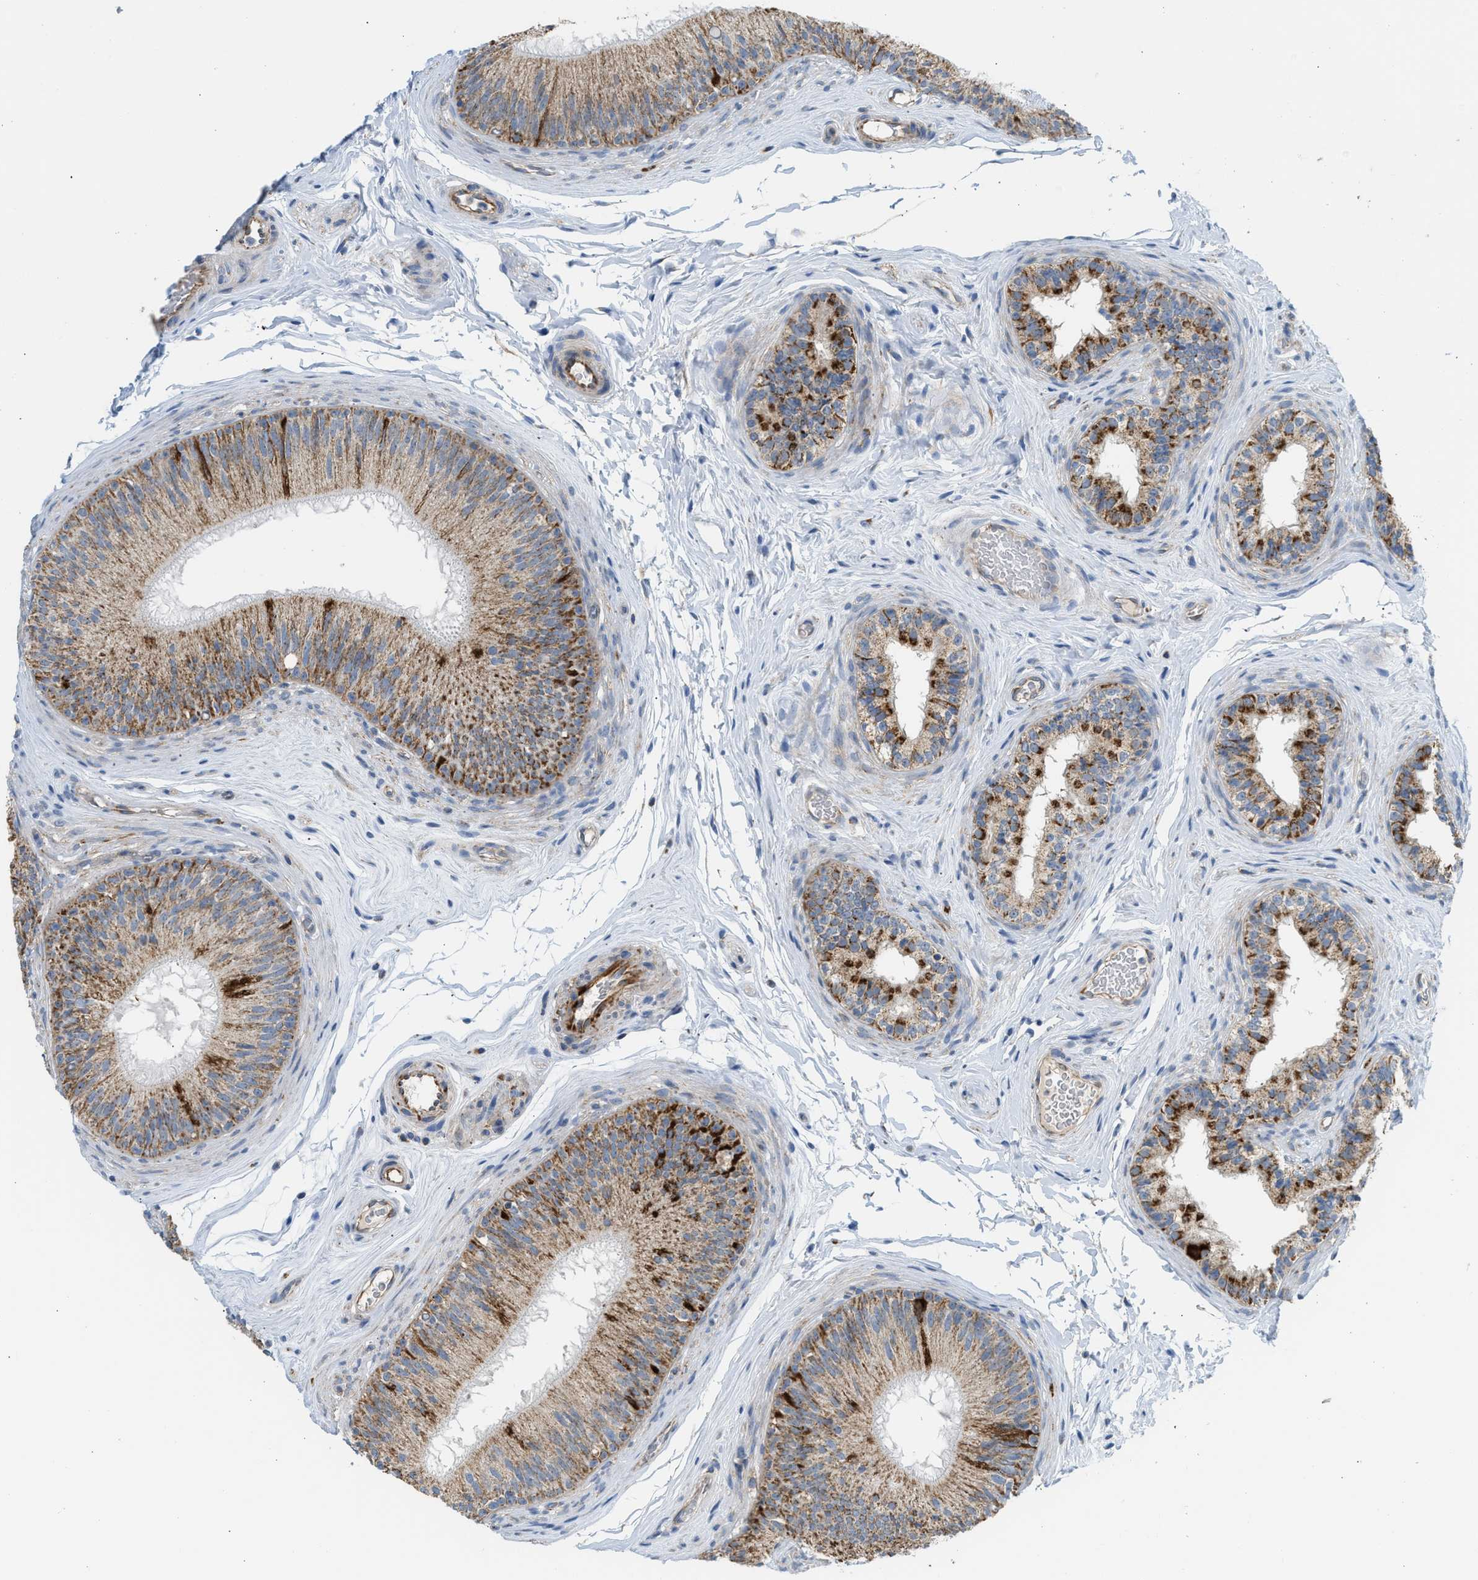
{"staining": {"intensity": "strong", "quantity": "25%-75%", "location": "cytoplasmic/membranous"}, "tissue": "epididymis", "cell_type": "Glandular cells", "image_type": "normal", "snomed": [{"axis": "morphology", "description": "Normal tissue, NOS"}, {"axis": "topography", "description": "Testis"}, {"axis": "topography", "description": "Epididymis"}], "caption": "IHC (DAB (3,3'-diaminobenzidine)) staining of benign epididymis exhibits strong cytoplasmic/membranous protein staining in approximately 25%-75% of glandular cells.", "gene": "GOT2", "patient": {"sex": "male", "age": 36}}